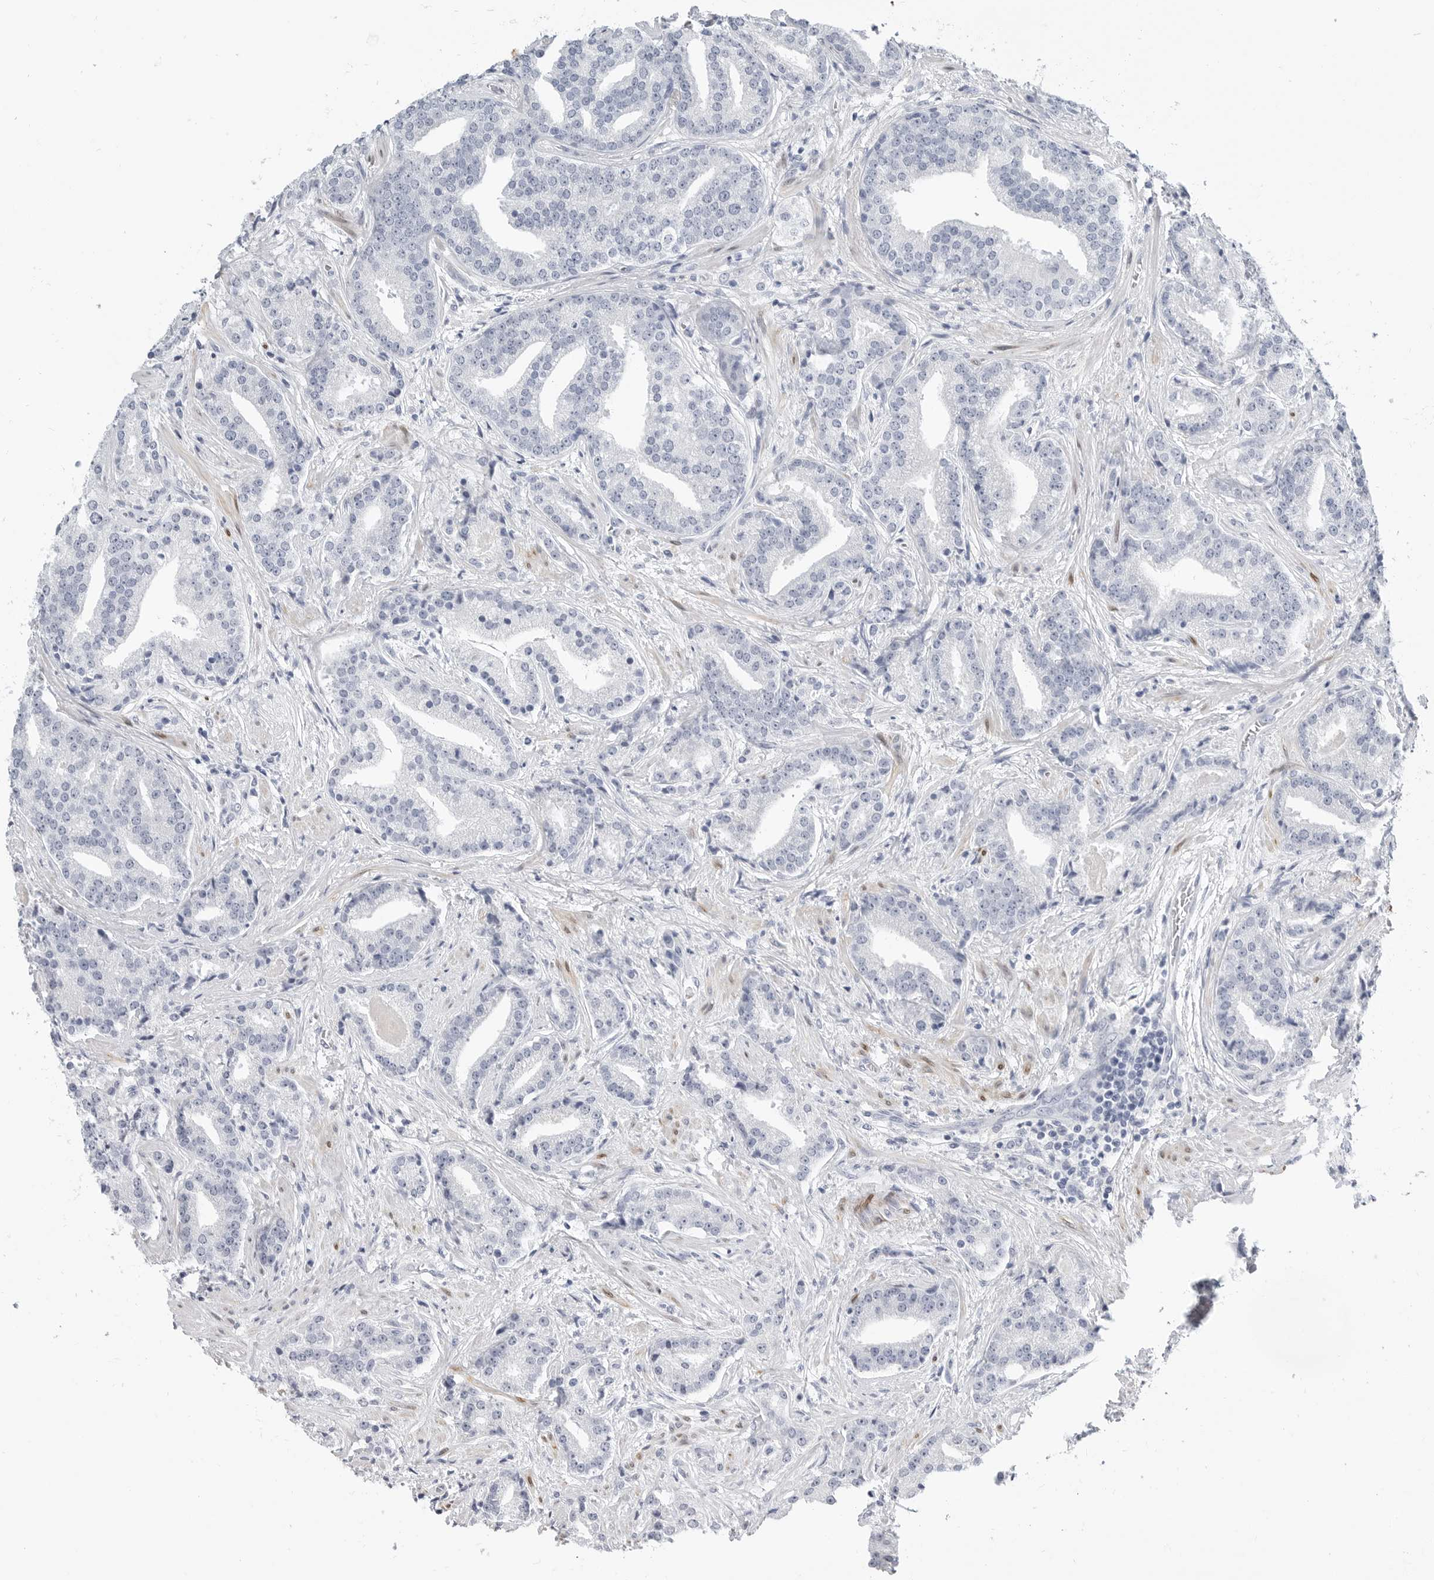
{"staining": {"intensity": "negative", "quantity": "none", "location": "none"}, "tissue": "prostate cancer", "cell_type": "Tumor cells", "image_type": "cancer", "snomed": [{"axis": "morphology", "description": "Adenocarcinoma, Low grade"}, {"axis": "topography", "description": "Prostate"}], "caption": "Immunohistochemistry (IHC) of low-grade adenocarcinoma (prostate) displays no expression in tumor cells. The staining is performed using DAB (3,3'-diaminobenzidine) brown chromogen with nuclei counter-stained in using hematoxylin.", "gene": "PLN", "patient": {"sex": "male", "age": 67}}